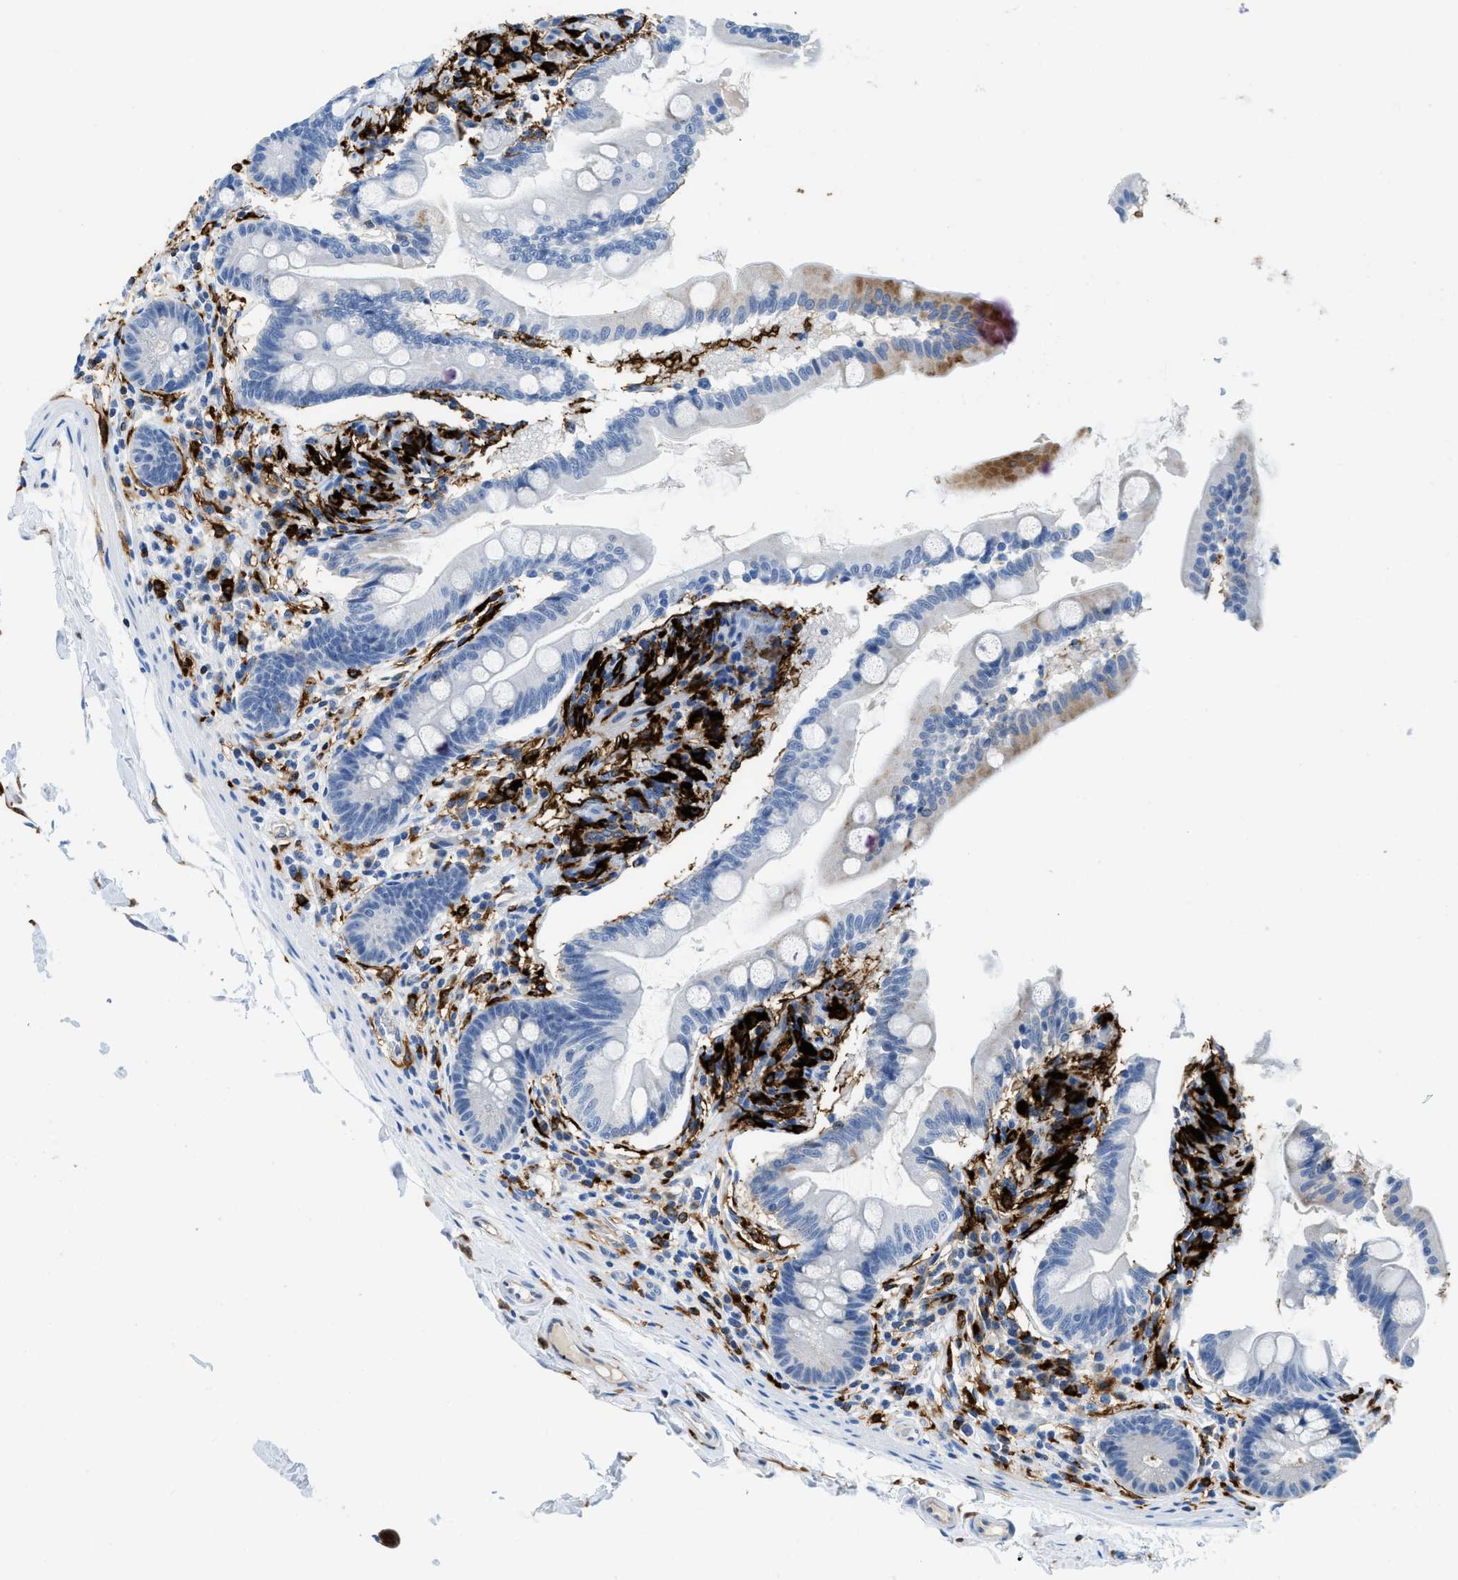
{"staining": {"intensity": "weak", "quantity": "<25%", "location": "cytoplasmic/membranous"}, "tissue": "small intestine", "cell_type": "Glandular cells", "image_type": "normal", "snomed": [{"axis": "morphology", "description": "Normal tissue, NOS"}, {"axis": "topography", "description": "Small intestine"}], "caption": "This is an immunohistochemistry (IHC) histopathology image of normal small intestine. There is no staining in glandular cells.", "gene": "CD226", "patient": {"sex": "female", "age": 56}}